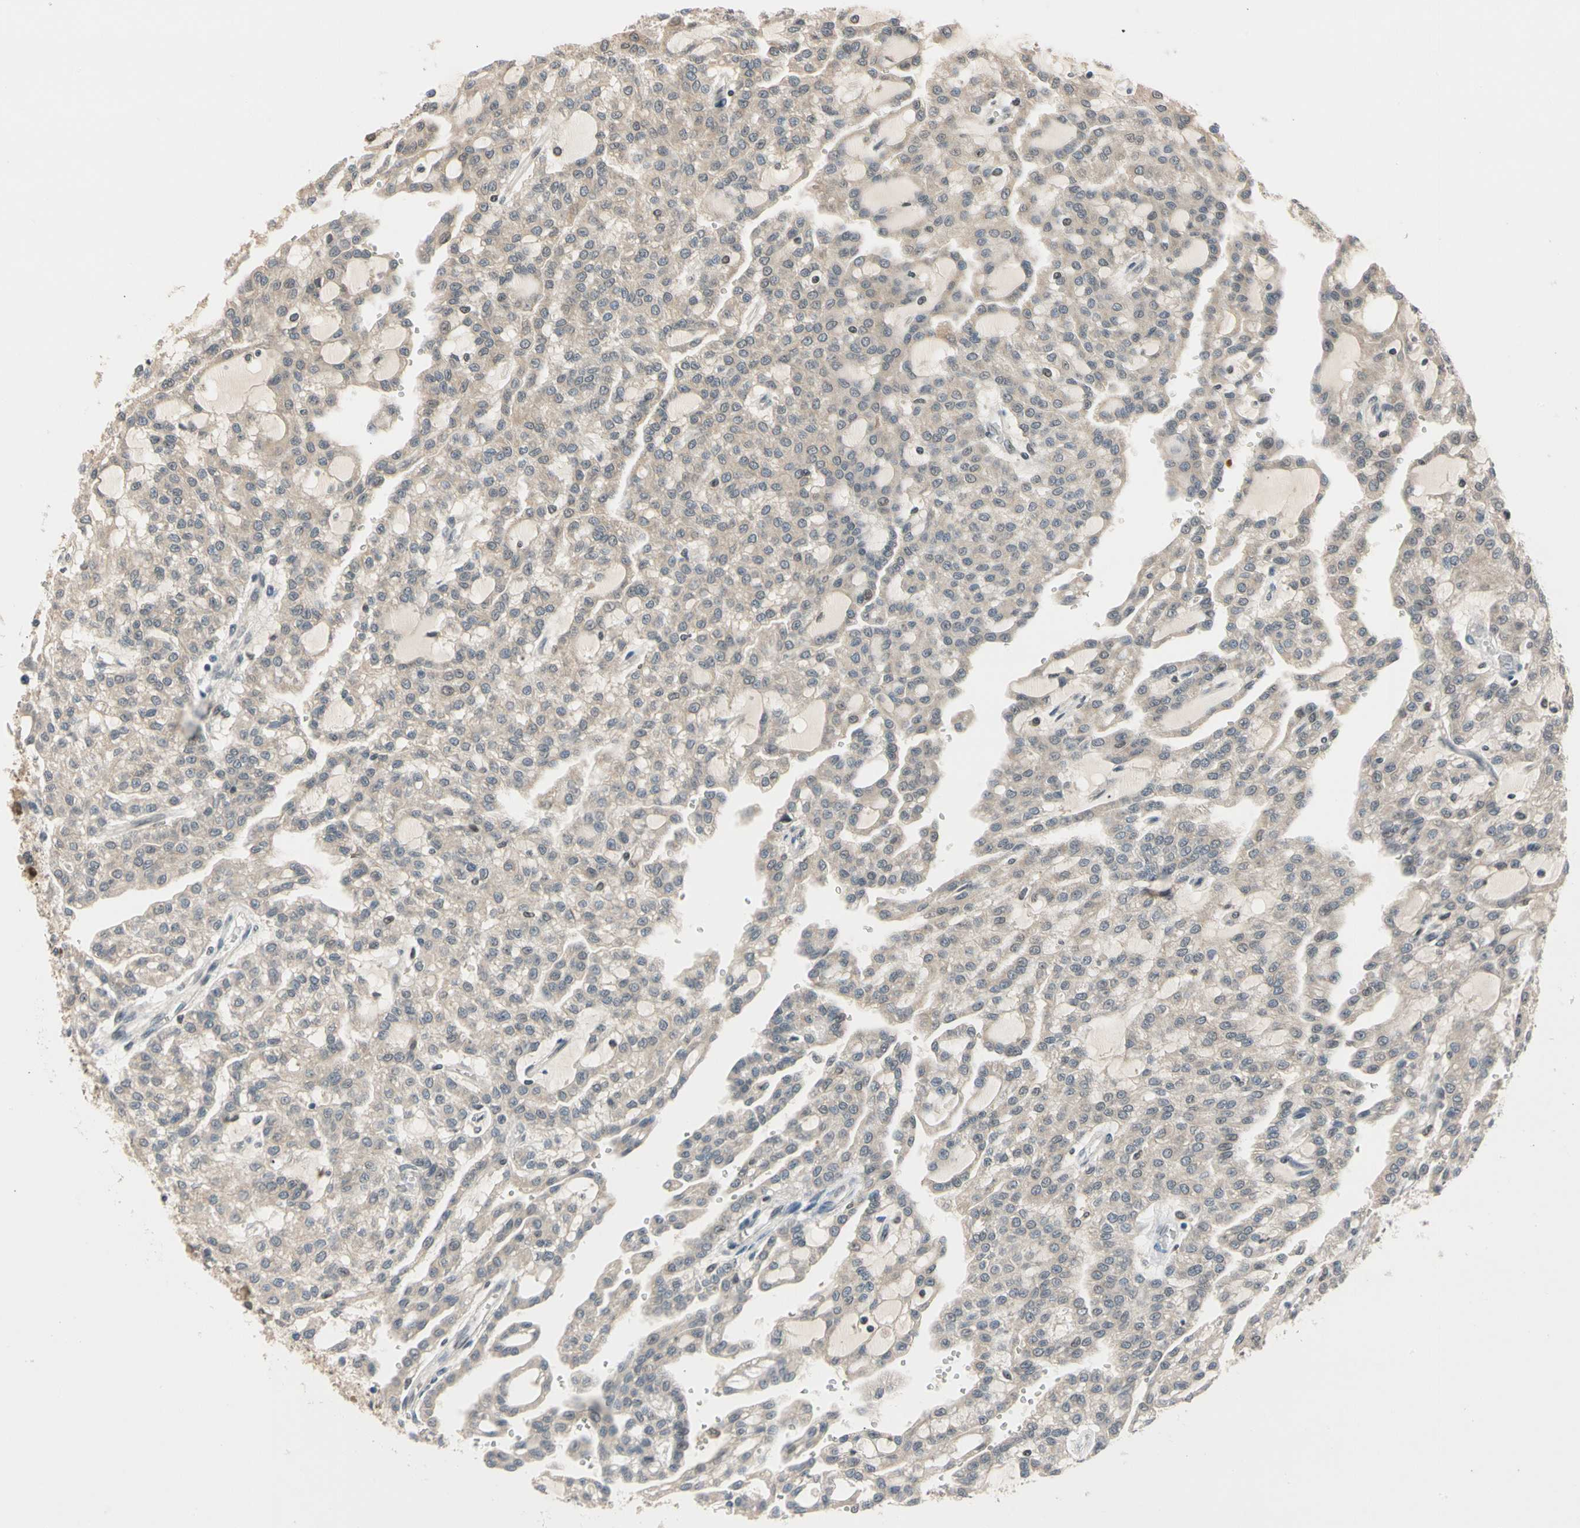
{"staining": {"intensity": "weak", "quantity": ">75%", "location": "cytoplasmic/membranous"}, "tissue": "renal cancer", "cell_type": "Tumor cells", "image_type": "cancer", "snomed": [{"axis": "morphology", "description": "Adenocarcinoma, NOS"}, {"axis": "topography", "description": "Kidney"}], "caption": "The immunohistochemical stain highlights weak cytoplasmic/membranous staining in tumor cells of renal cancer tissue. The staining is performed using DAB (3,3'-diaminobenzidine) brown chromogen to label protein expression. The nuclei are counter-stained blue using hematoxylin.", "gene": "RIOX2", "patient": {"sex": "male", "age": 63}}